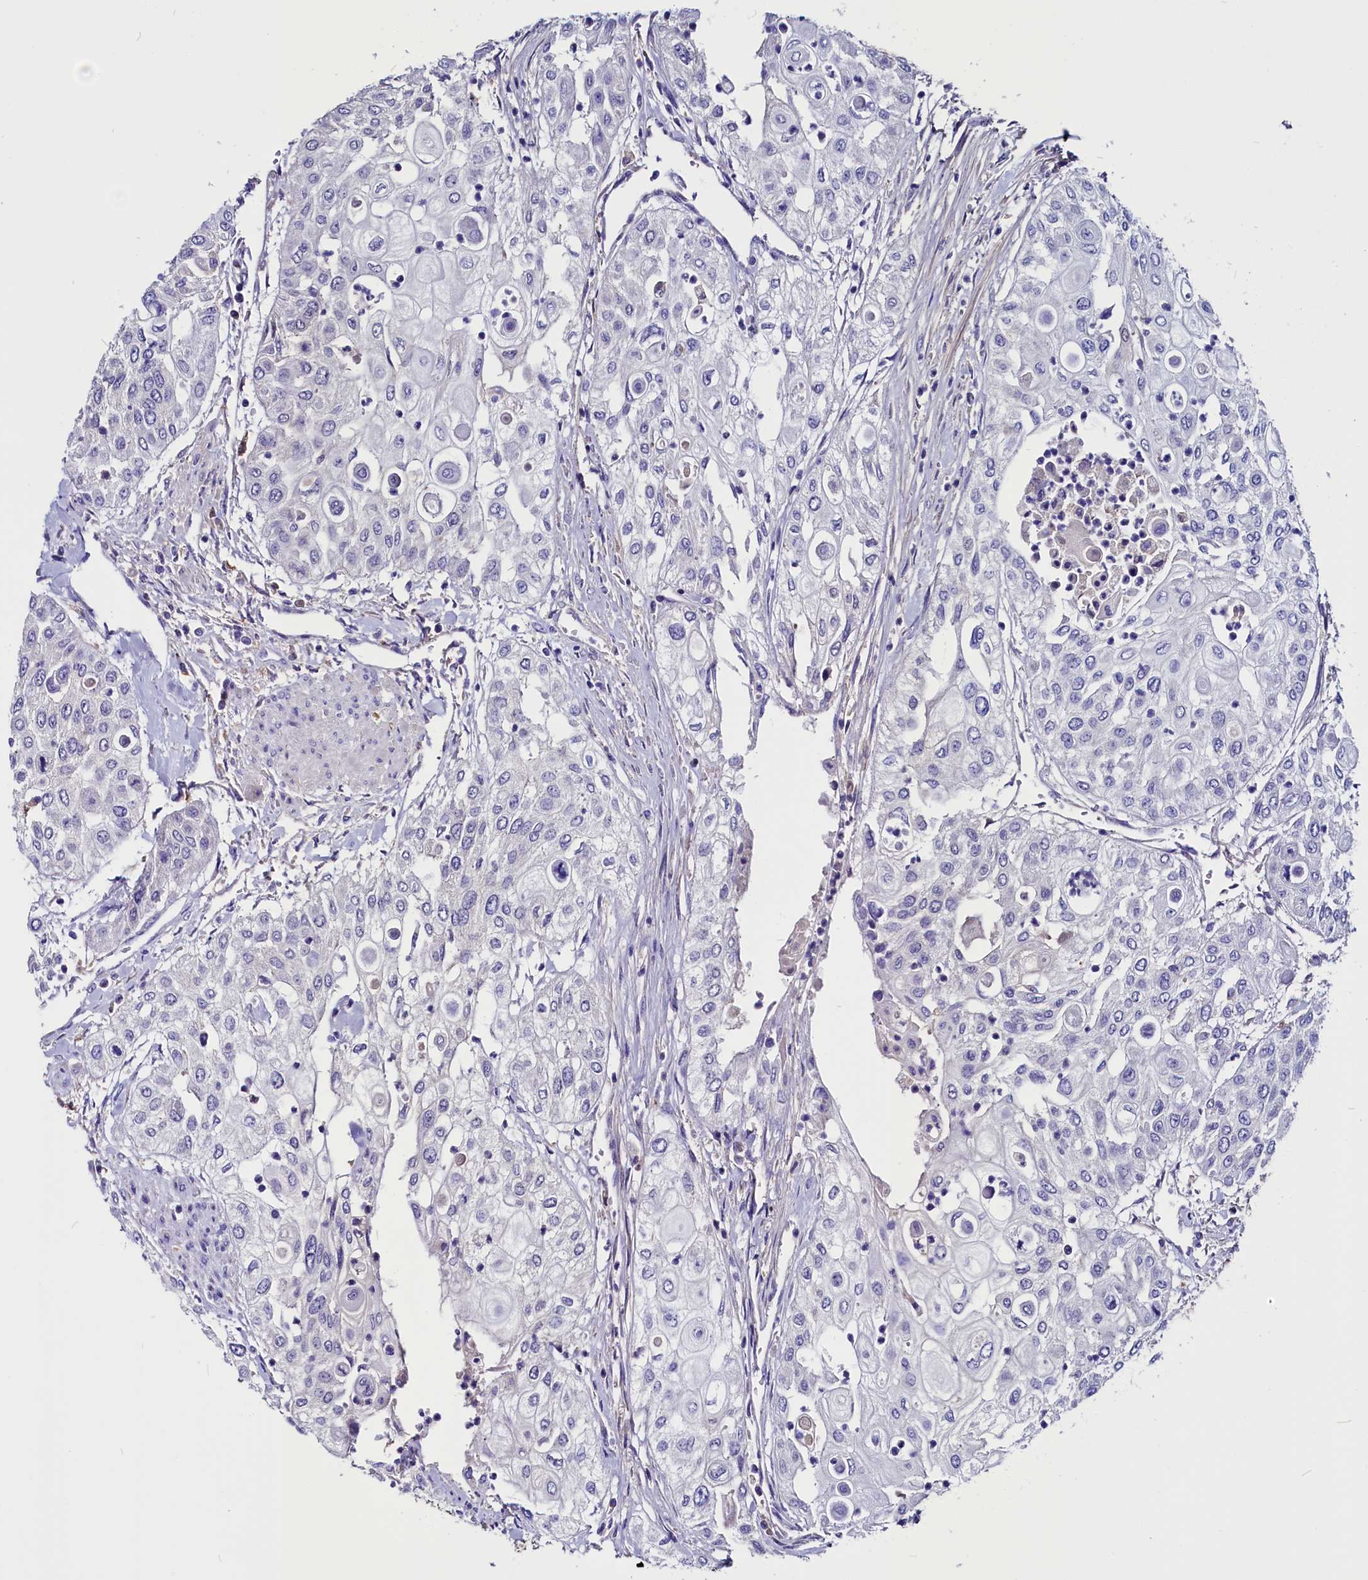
{"staining": {"intensity": "negative", "quantity": "none", "location": "none"}, "tissue": "urothelial cancer", "cell_type": "Tumor cells", "image_type": "cancer", "snomed": [{"axis": "morphology", "description": "Urothelial carcinoma, High grade"}, {"axis": "topography", "description": "Urinary bladder"}], "caption": "An image of human urothelial cancer is negative for staining in tumor cells.", "gene": "CCBE1", "patient": {"sex": "female", "age": 79}}